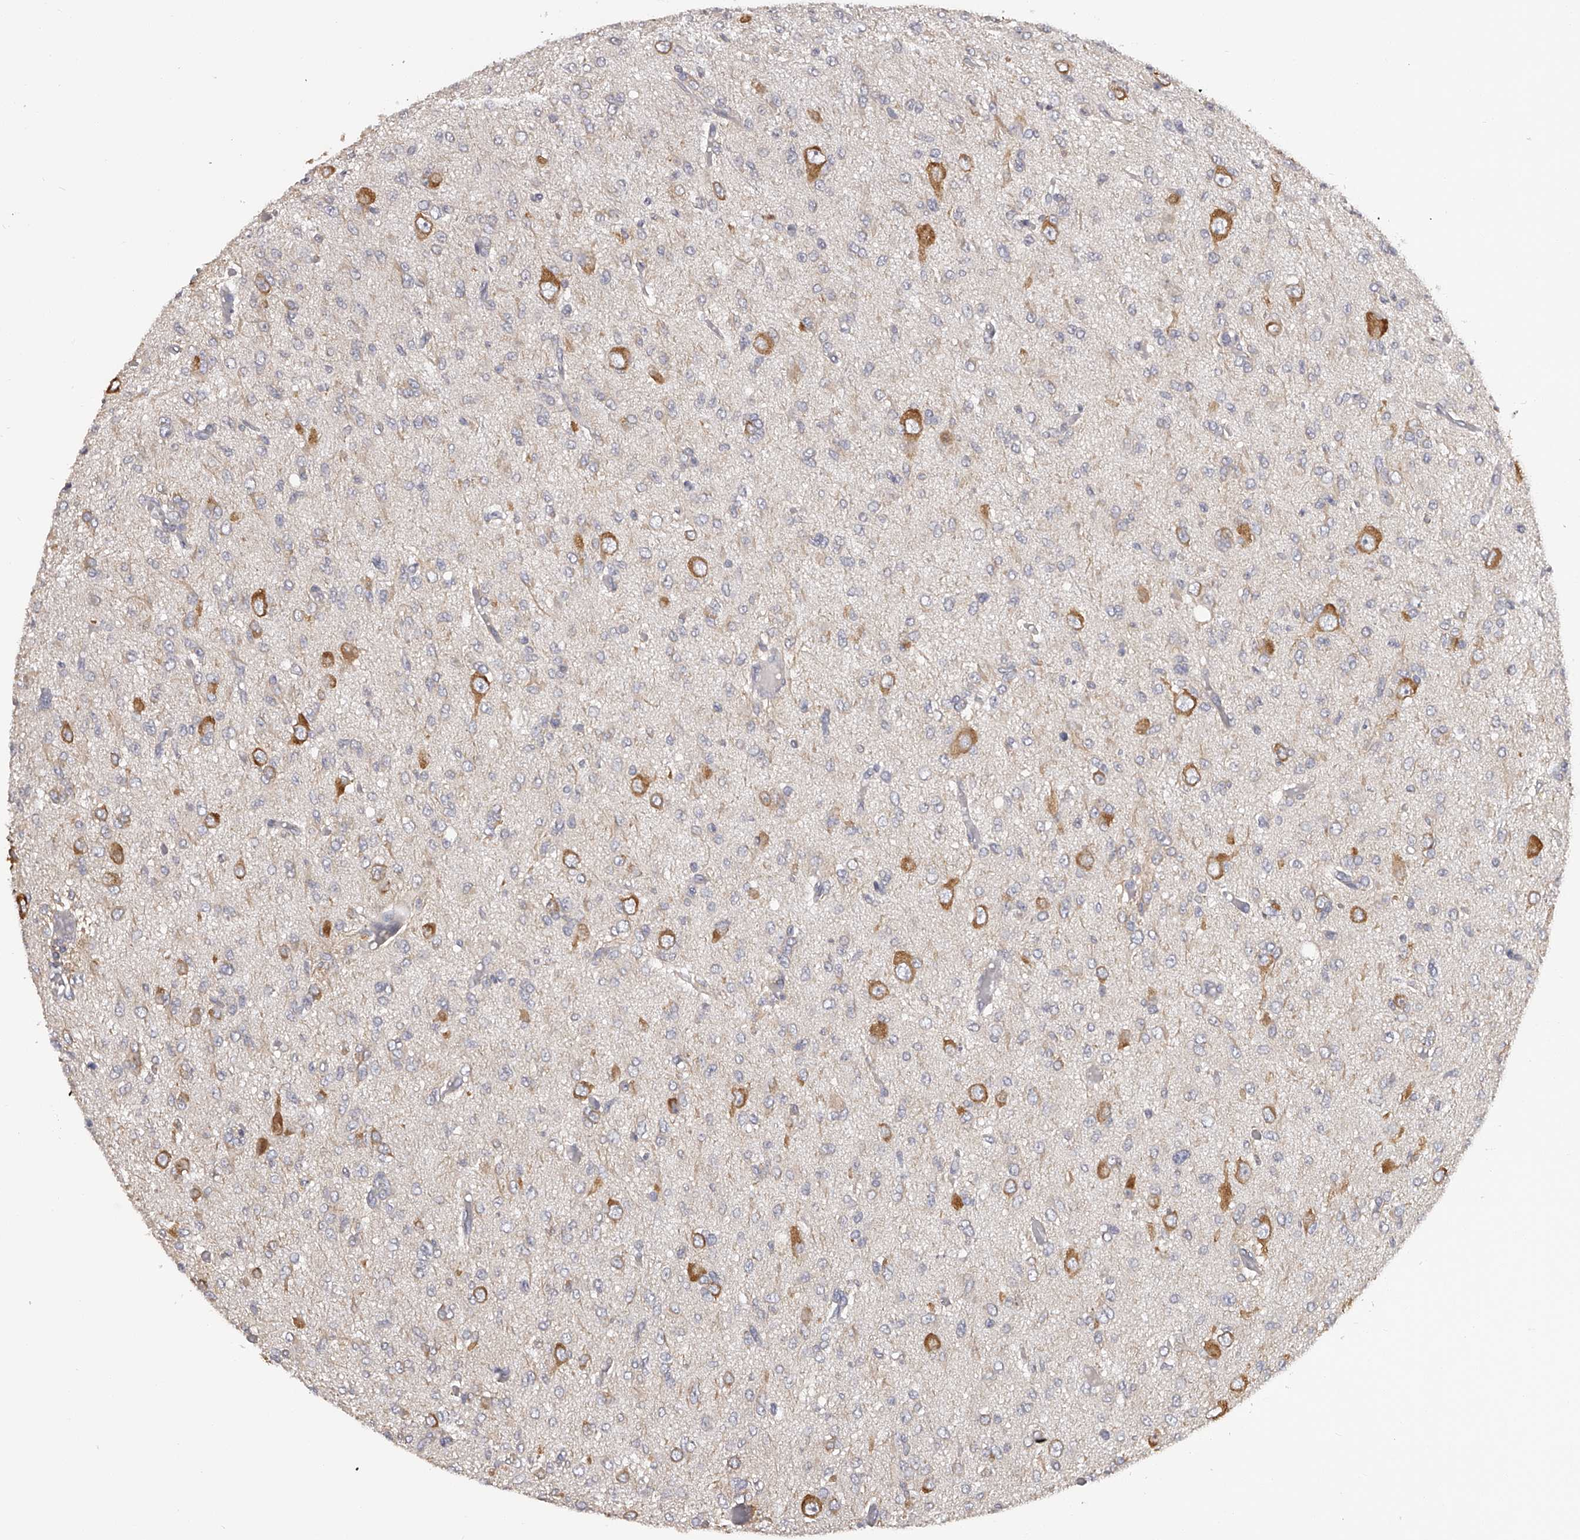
{"staining": {"intensity": "moderate", "quantity": "<25%", "location": "cytoplasmic/membranous"}, "tissue": "glioma", "cell_type": "Tumor cells", "image_type": "cancer", "snomed": [{"axis": "morphology", "description": "Glioma, malignant, High grade"}, {"axis": "topography", "description": "Brain"}], "caption": "Immunohistochemical staining of human glioma shows moderate cytoplasmic/membranous protein expression in about <25% of tumor cells.", "gene": "TNN", "patient": {"sex": "female", "age": 59}}